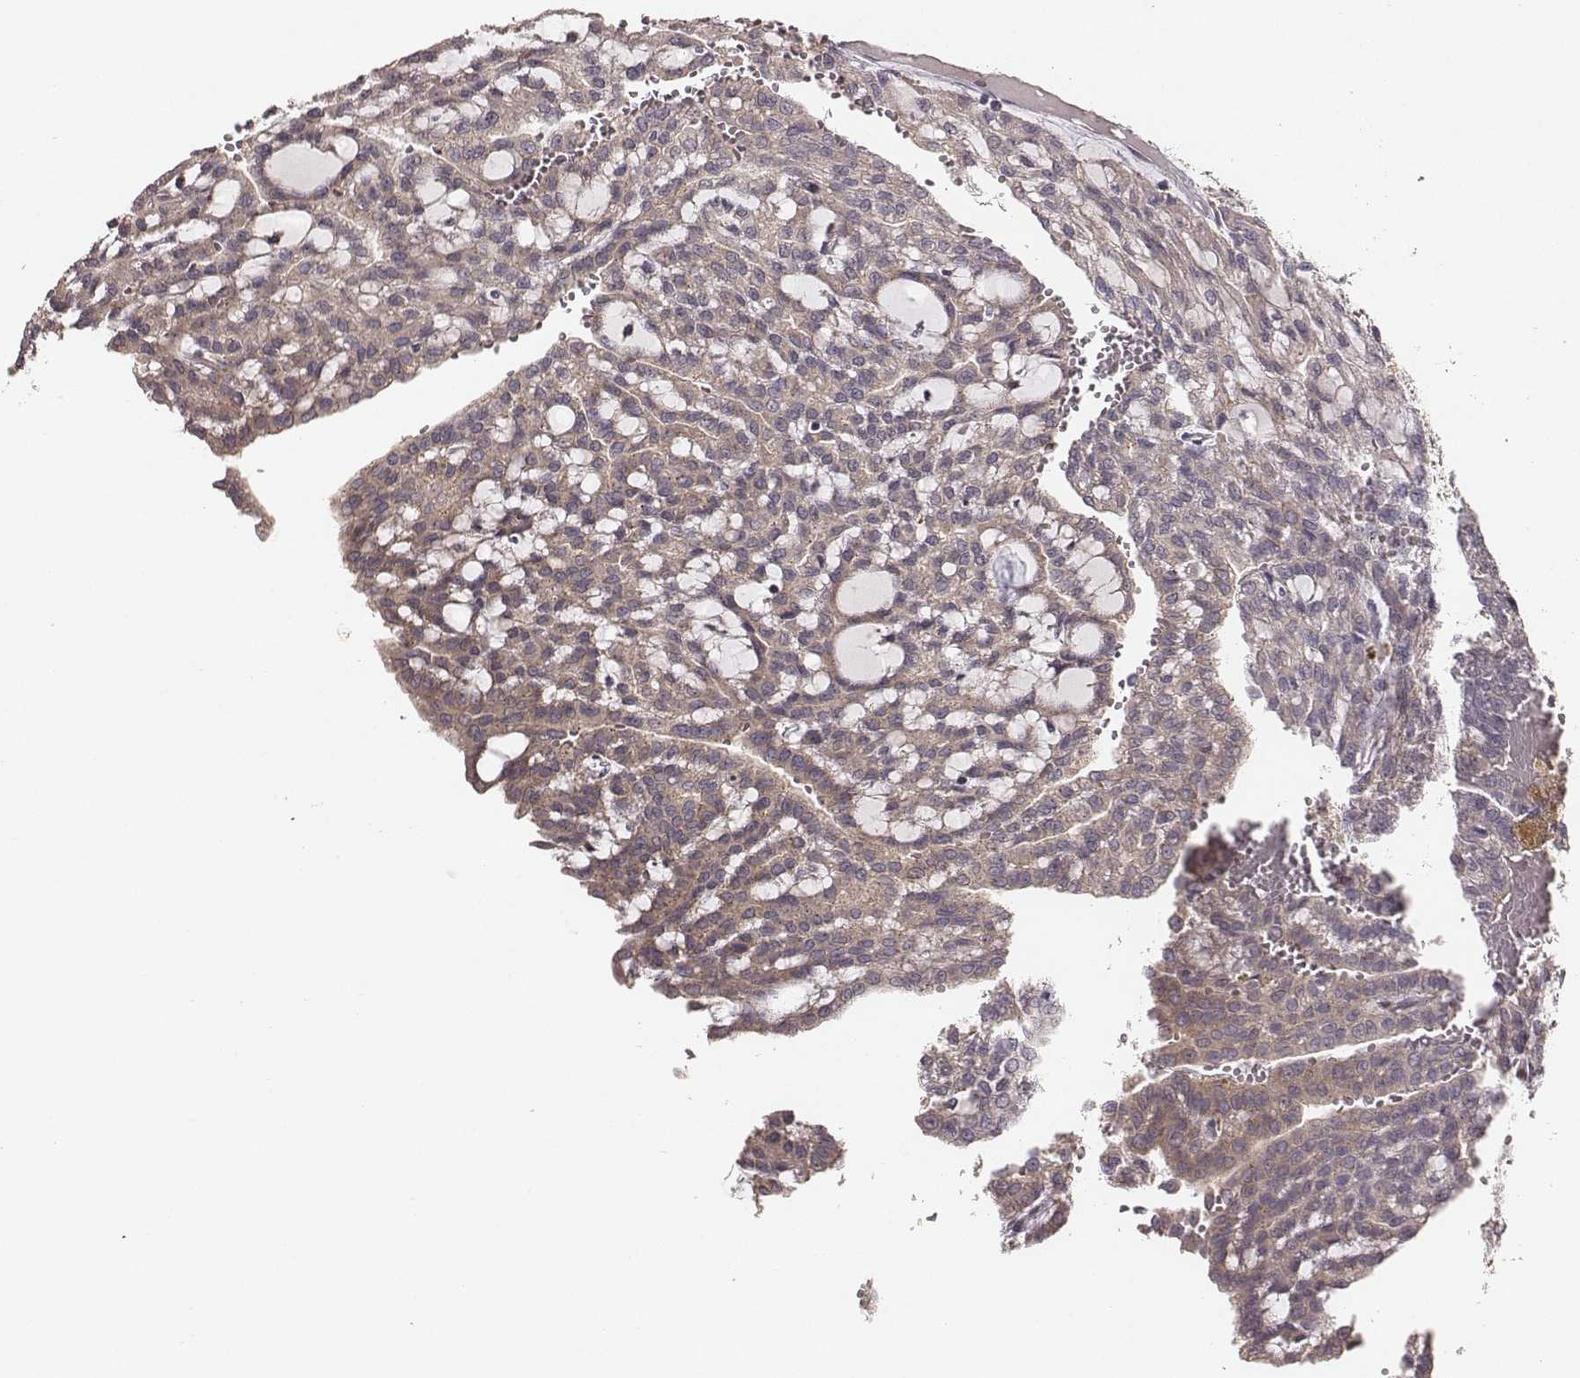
{"staining": {"intensity": "weak", "quantity": ">75%", "location": "cytoplasmic/membranous"}, "tissue": "renal cancer", "cell_type": "Tumor cells", "image_type": "cancer", "snomed": [{"axis": "morphology", "description": "Adenocarcinoma, NOS"}, {"axis": "topography", "description": "Kidney"}], "caption": "The histopathology image exhibits a brown stain indicating the presence of a protein in the cytoplasmic/membranous of tumor cells in renal cancer.", "gene": "VPS26A", "patient": {"sex": "male", "age": 63}}